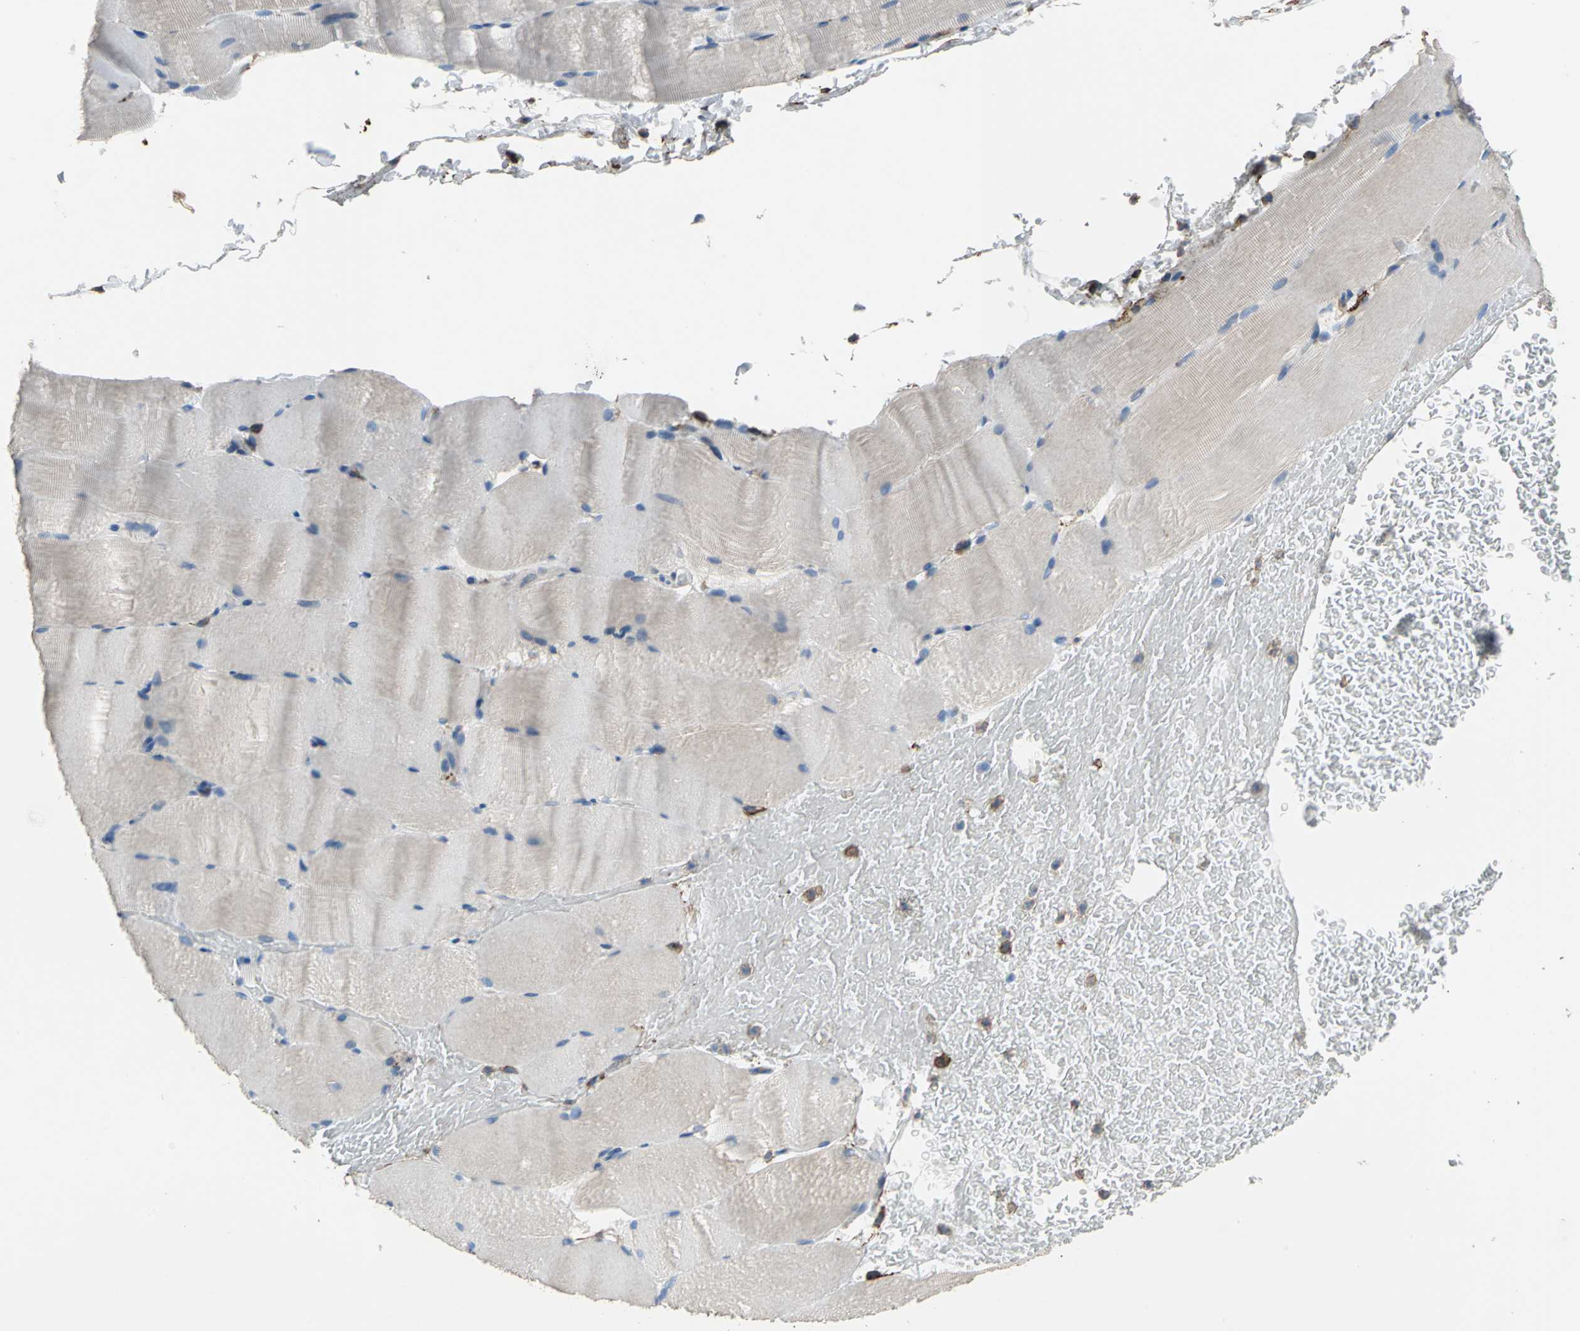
{"staining": {"intensity": "weak", "quantity": "<25%", "location": "cytoplasmic/membranous"}, "tissue": "skeletal muscle", "cell_type": "Myocytes", "image_type": "normal", "snomed": [{"axis": "morphology", "description": "Normal tissue, NOS"}, {"axis": "topography", "description": "Skeletal muscle"}, {"axis": "topography", "description": "Parathyroid gland"}], "caption": "An image of human skeletal muscle is negative for staining in myocytes. (Stains: DAB immunohistochemistry with hematoxylin counter stain, Microscopy: brightfield microscopy at high magnification).", "gene": "CD44", "patient": {"sex": "female", "age": 37}}